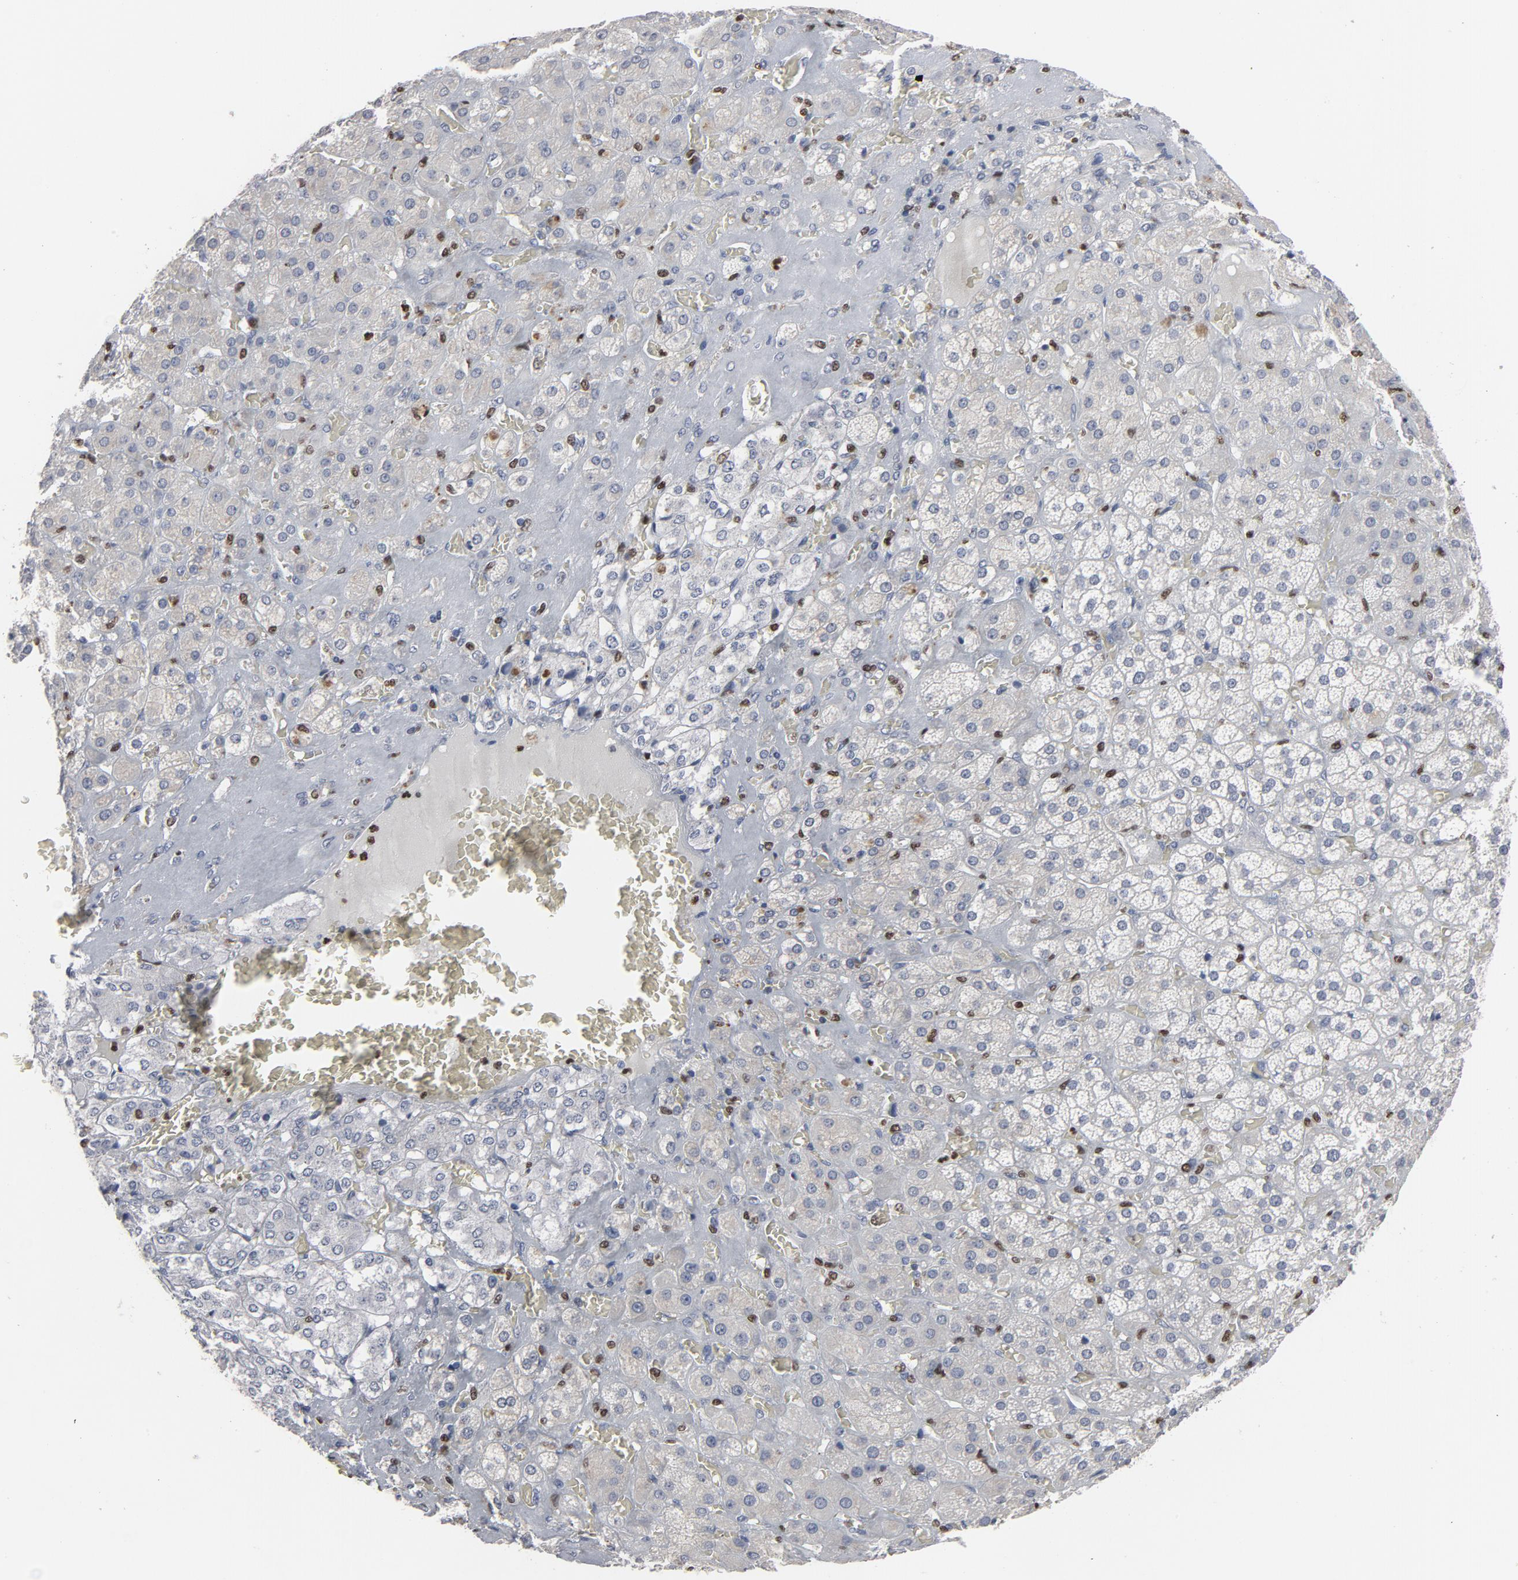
{"staining": {"intensity": "negative", "quantity": "none", "location": "none"}, "tissue": "adrenal gland", "cell_type": "Glandular cells", "image_type": "normal", "snomed": [{"axis": "morphology", "description": "Normal tissue, NOS"}, {"axis": "topography", "description": "Adrenal gland"}], "caption": "An IHC image of normal adrenal gland is shown. There is no staining in glandular cells of adrenal gland.", "gene": "SPI1", "patient": {"sex": "female", "age": 71}}